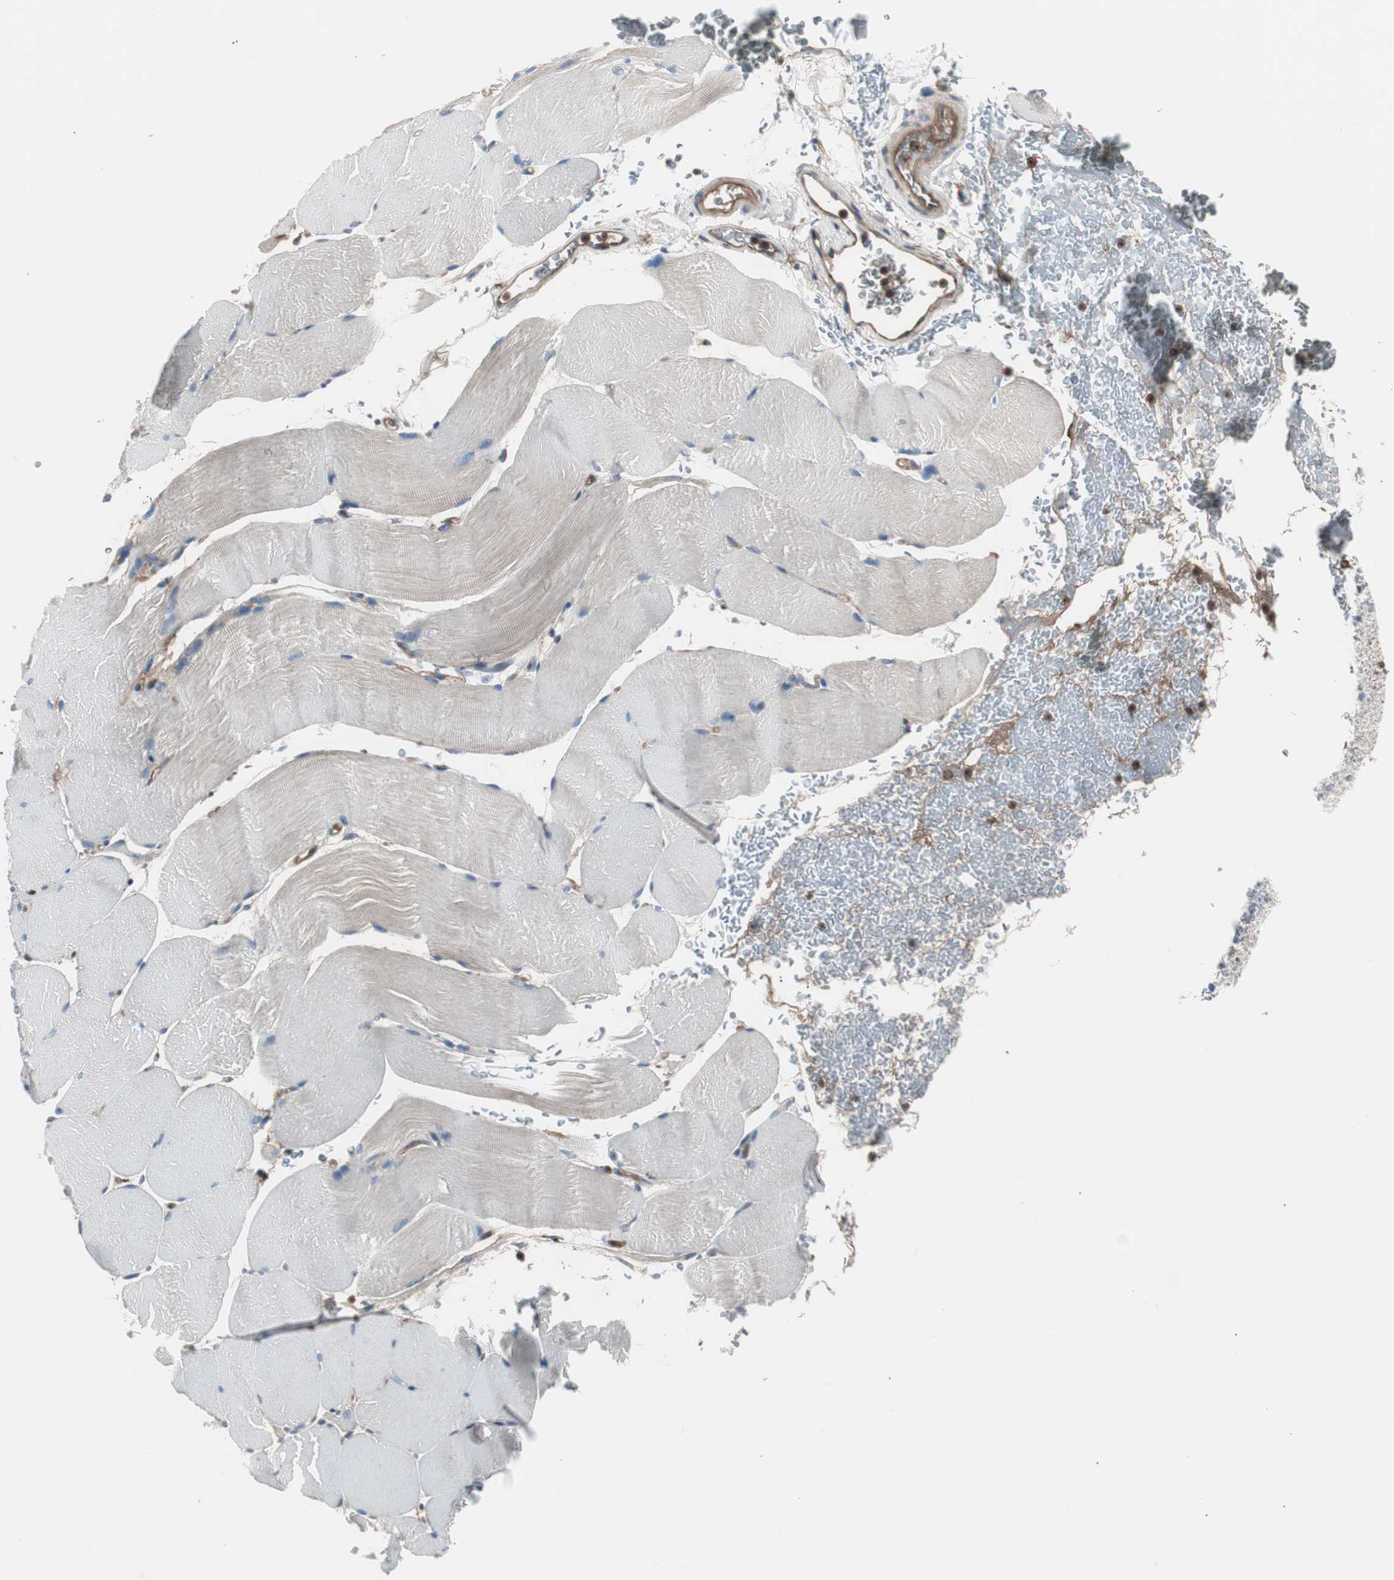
{"staining": {"intensity": "negative", "quantity": "none", "location": "none"}, "tissue": "skeletal muscle", "cell_type": "Myocytes", "image_type": "normal", "snomed": [{"axis": "morphology", "description": "Normal tissue, NOS"}, {"axis": "topography", "description": "Skeletal muscle"}], "caption": "Immunohistochemistry micrograph of normal human skeletal muscle stained for a protein (brown), which shows no expression in myocytes.", "gene": "B2M", "patient": {"sex": "female", "age": 37}}